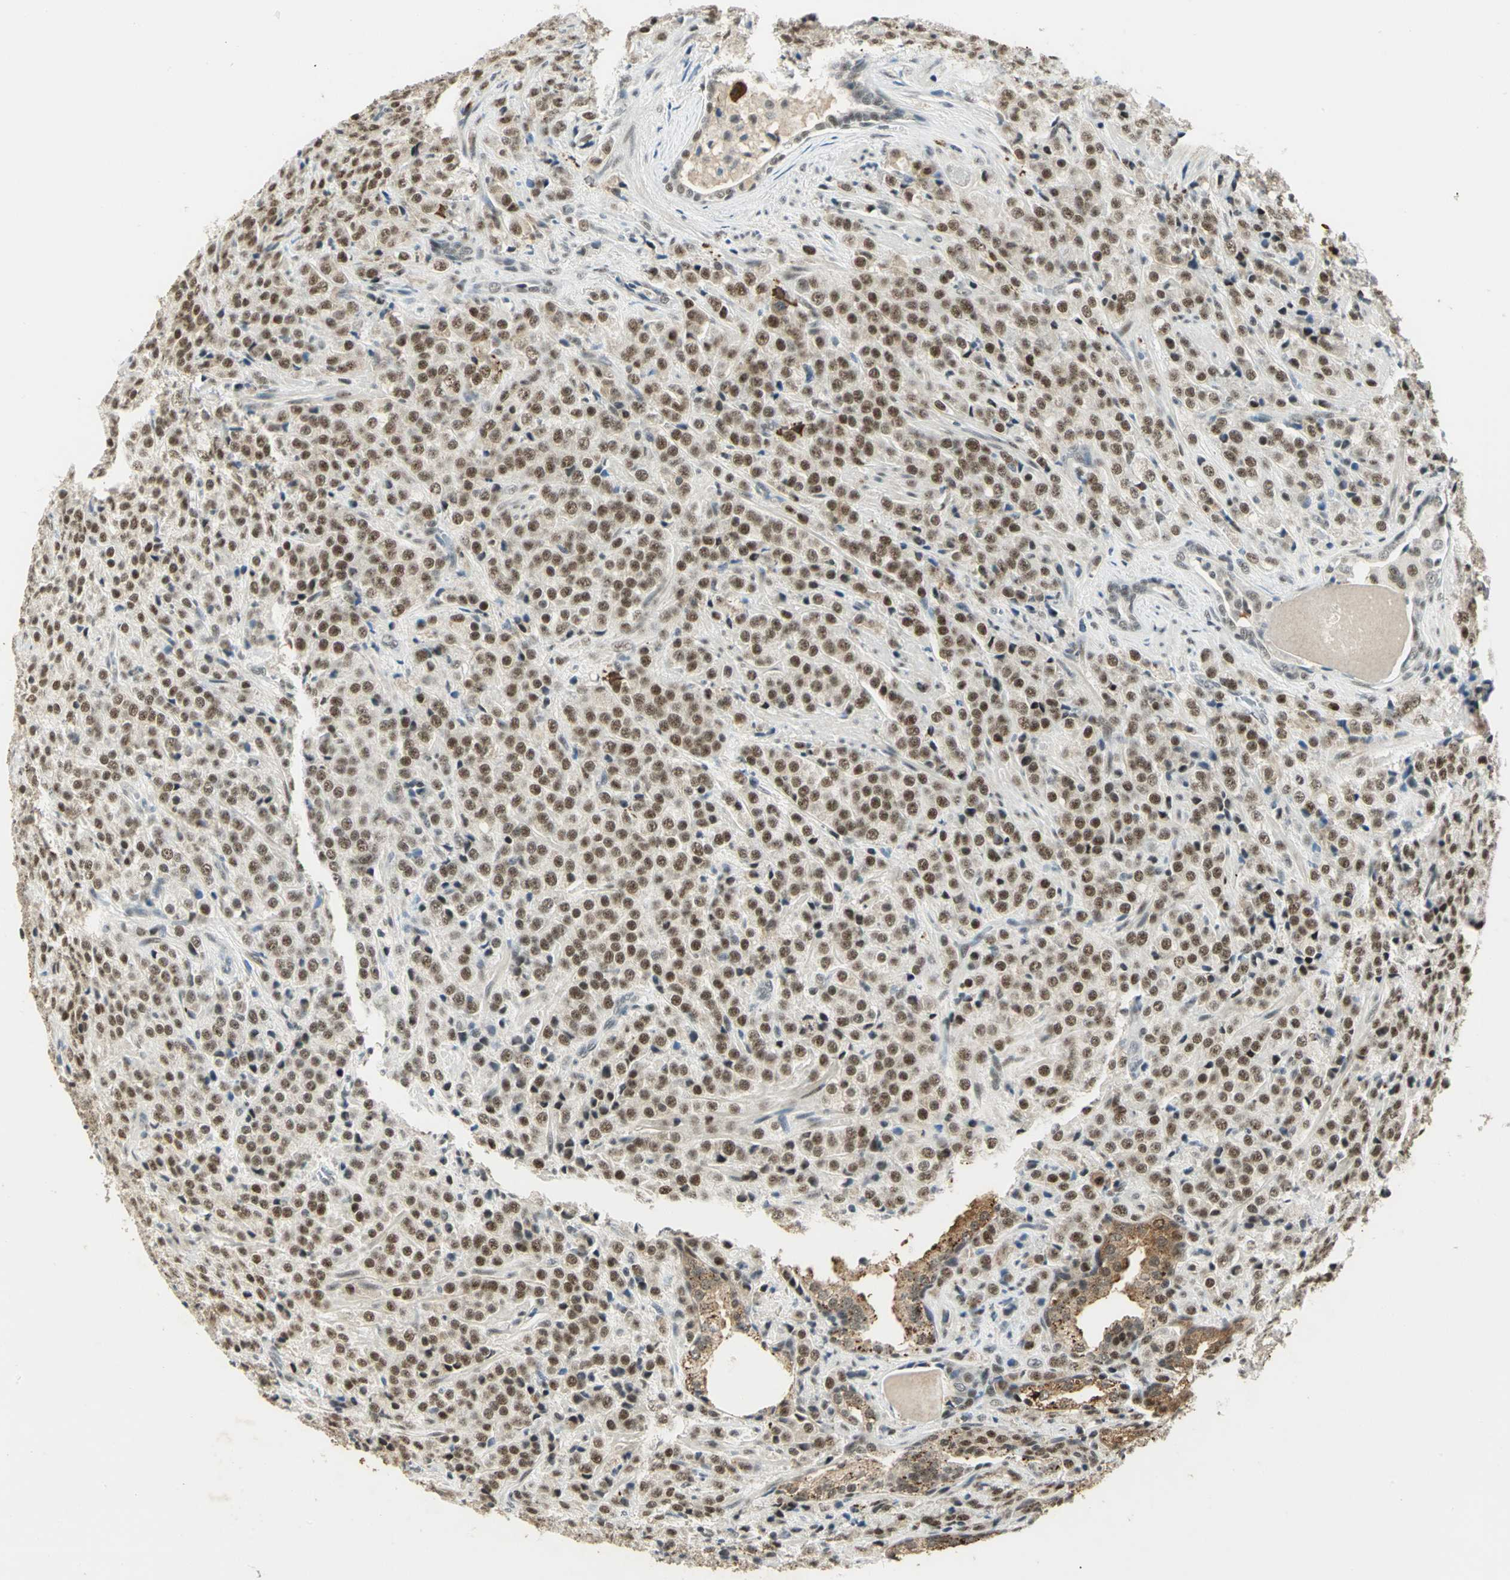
{"staining": {"intensity": "moderate", "quantity": ">75%", "location": "nuclear"}, "tissue": "prostate cancer", "cell_type": "Tumor cells", "image_type": "cancer", "snomed": [{"axis": "morphology", "description": "Adenocarcinoma, Medium grade"}, {"axis": "topography", "description": "Prostate"}], "caption": "Immunohistochemistry histopathology image of neoplastic tissue: prostate cancer stained using immunohistochemistry demonstrates medium levels of moderate protein expression localized specifically in the nuclear of tumor cells, appearing as a nuclear brown color.", "gene": "CCNT1", "patient": {"sex": "male", "age": 70}}